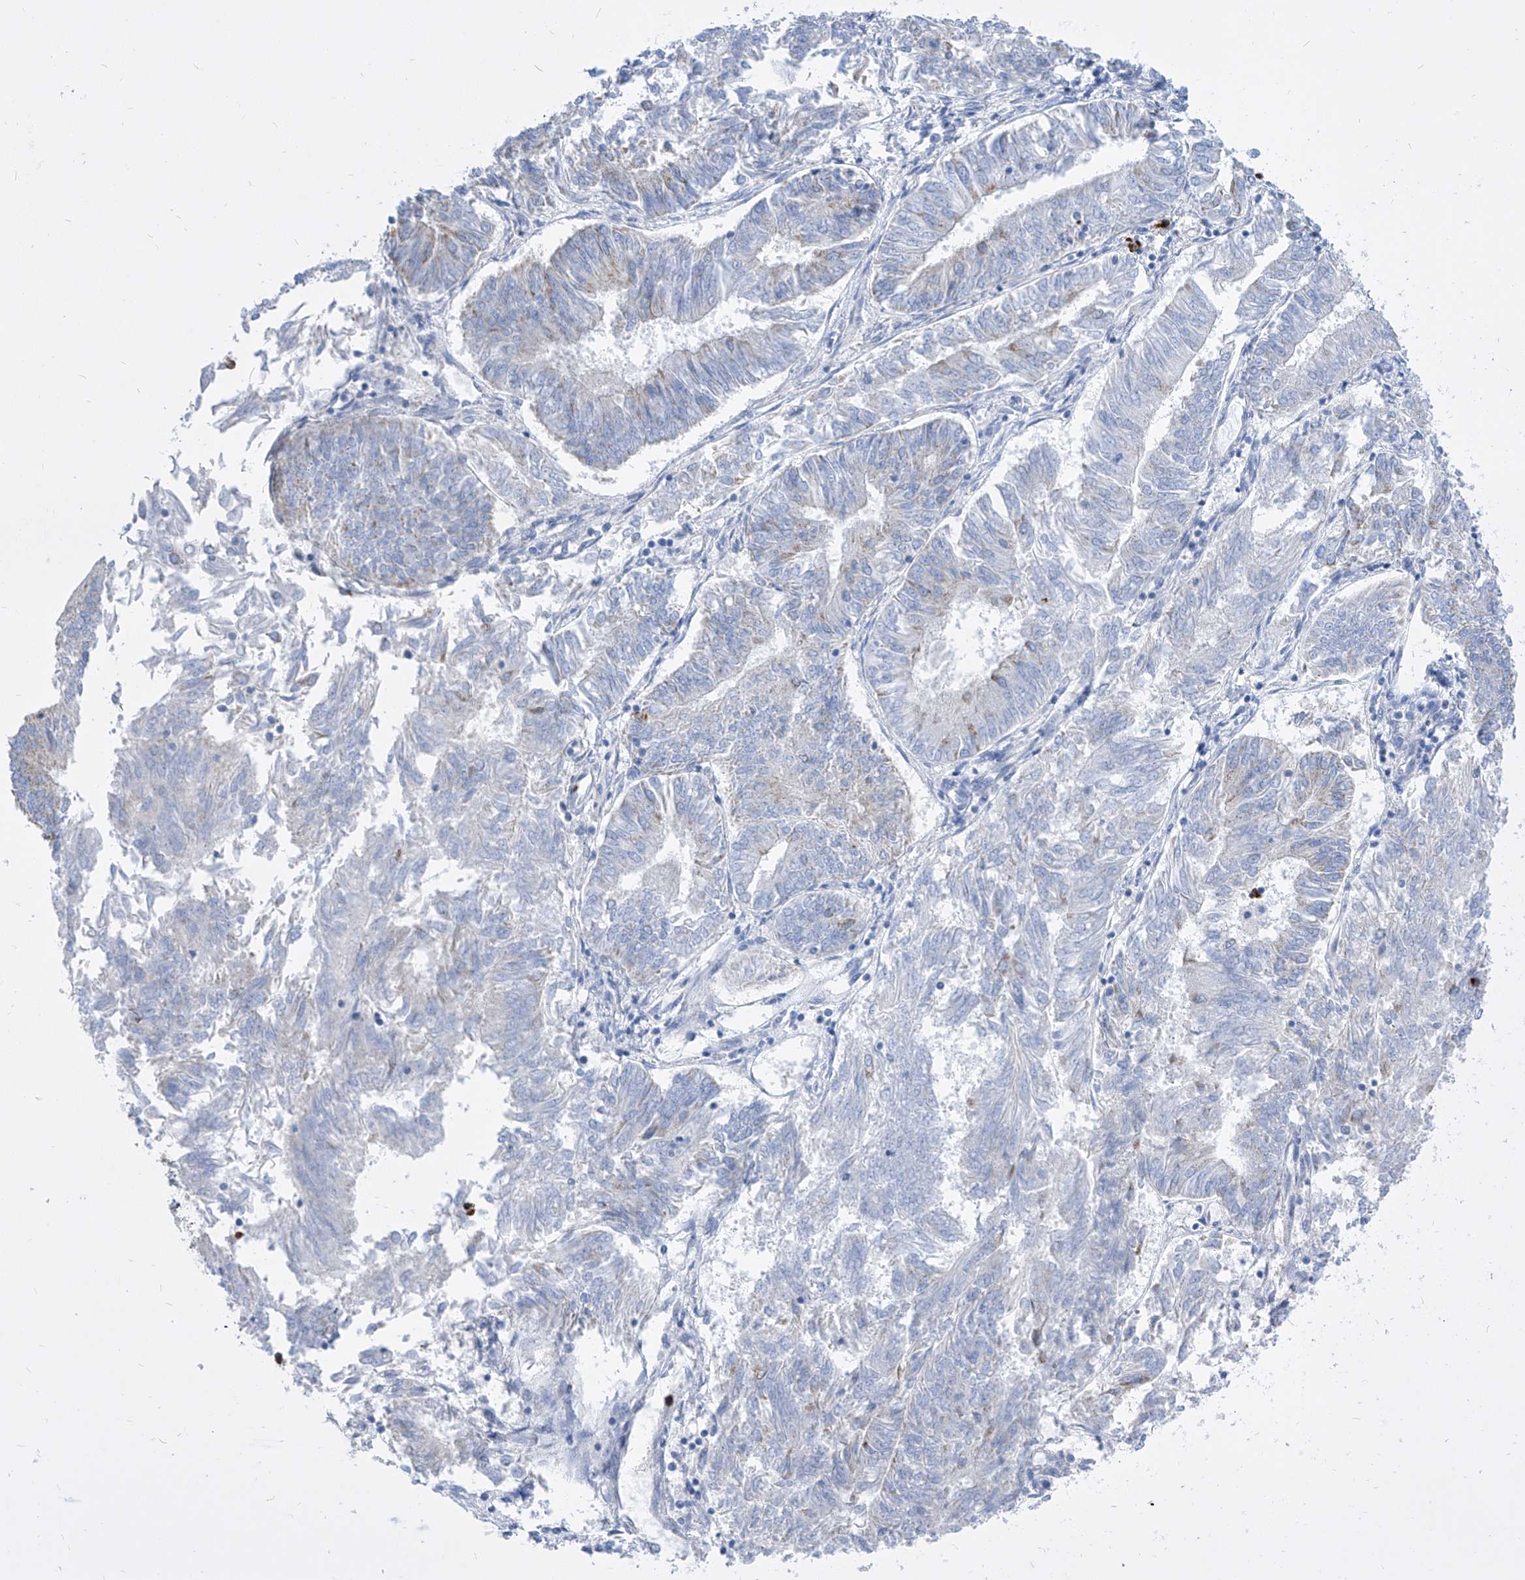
{"staining": {"intensity": "negative", "quantity": "none", "location": "none"}, "tissue": "endometrial cancer", "cell_type": "Tumor cells", "image_type": "cancer", "snomed": [{"axis": "morphology", "description": "Adenocarcinoma, NOS"}, {"axis": "topography", "description": "Endometrium"}], "caption": "IHC micrograph of human endometrial cancer (adenocarcinoma) stained for a protein (brown), which demonstrates no expression in tumor cells.", "gene": "COQ3", "patient": {"sex": "female", "age": 58}}